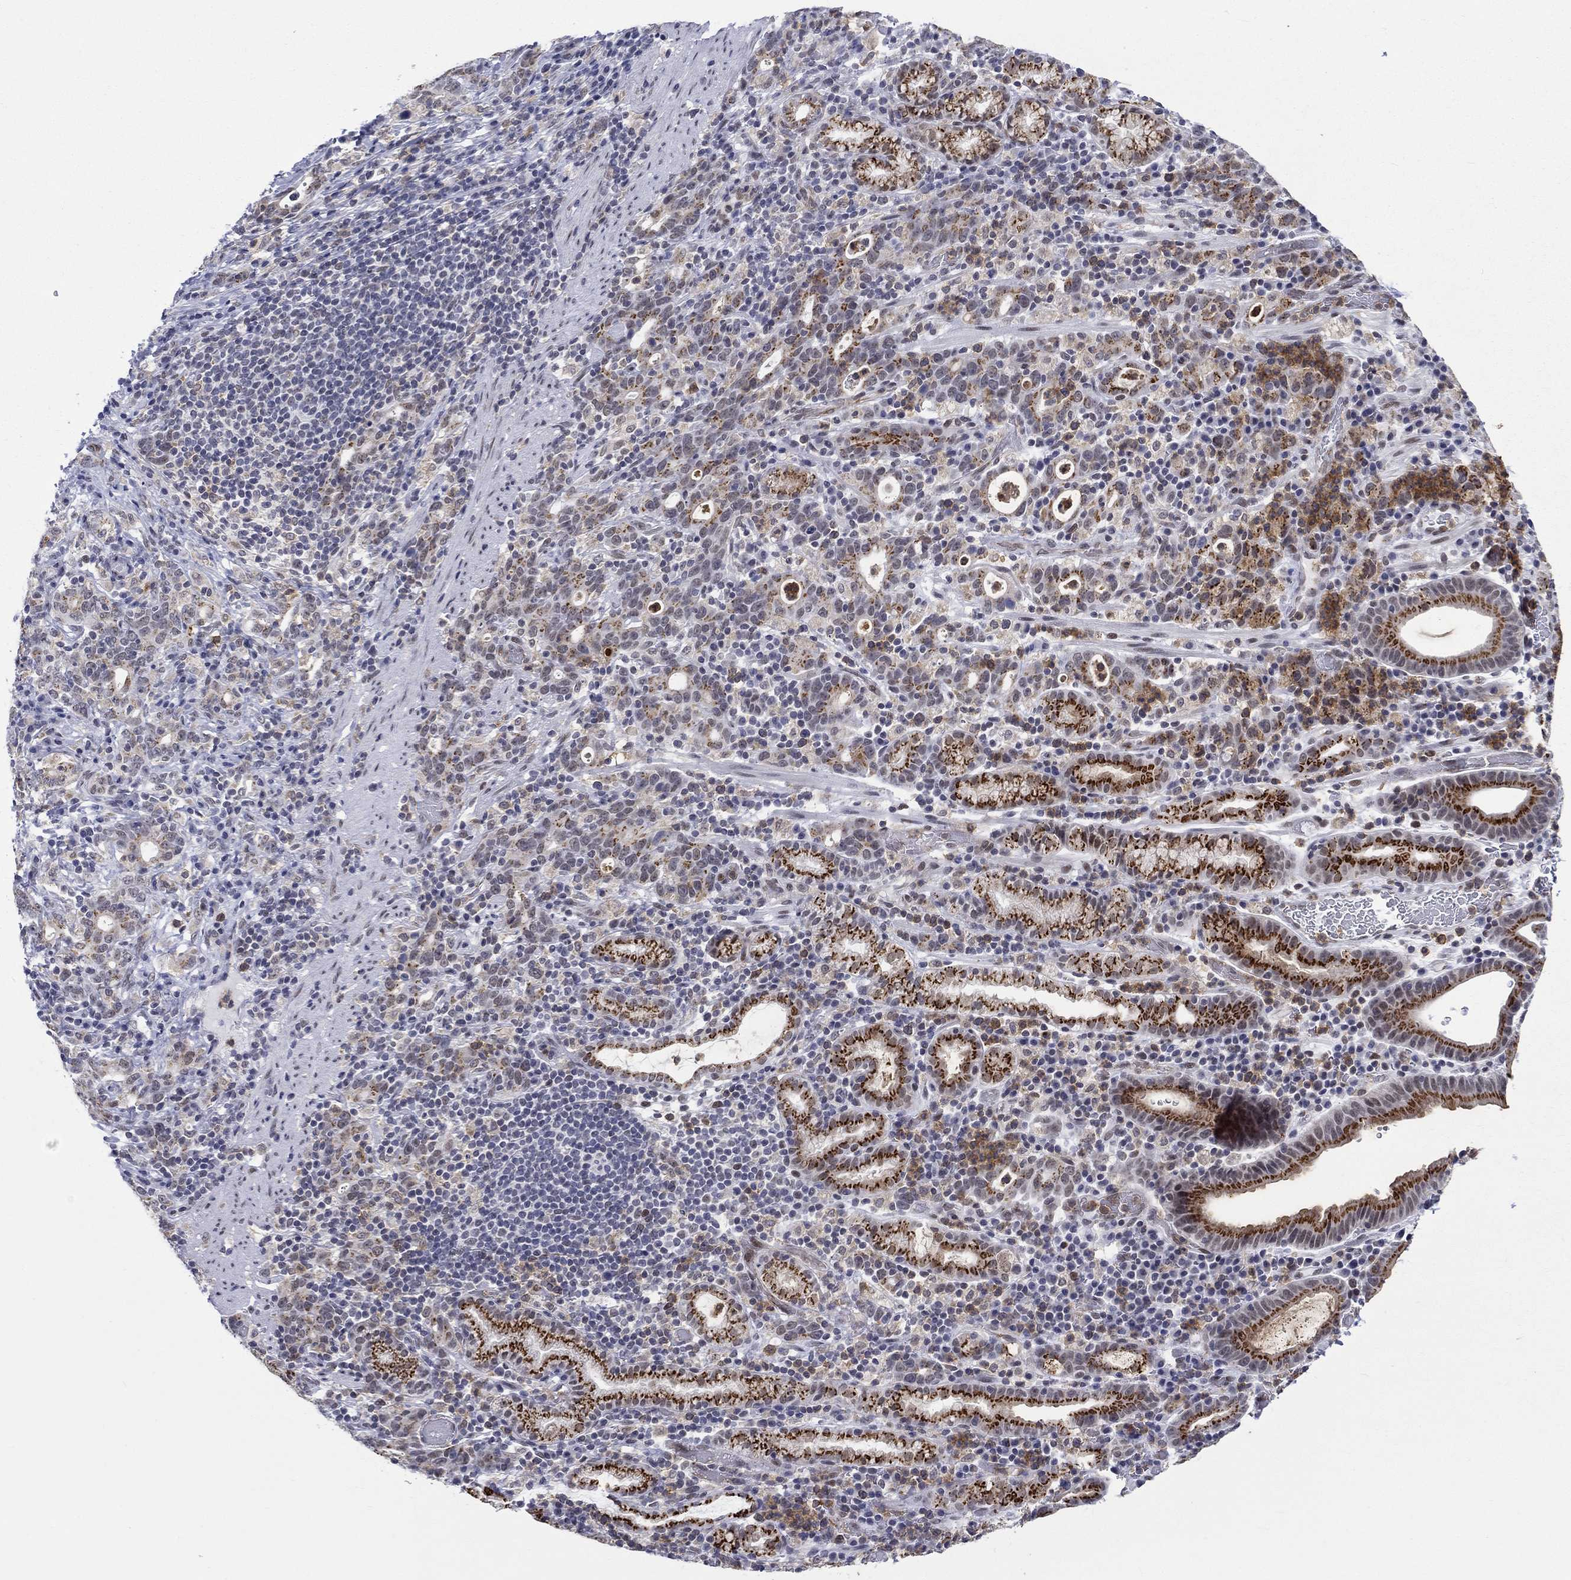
{"staining": {"intensity": "strong", "quantity": "25%-75%", "location": "cytoplasmic/membranous"}, "tissue": "stomach cancer", "cell_type": "Tumor cells", "image_type": "cancer", "snomed": [{"axis": "morphology", "description": "Adenocarcinoma, NOS"}, {"axis": "topography", "description": "Stomach"}], "caption": "Adenocarcinoma (stomach) stained with IHC shows strong cytoplasmic/membranous expression in approximately 25%-75% of tumor cells.", "gene": "ST6GALNAC1", "patient": {"sex": "male", "age": 79}}